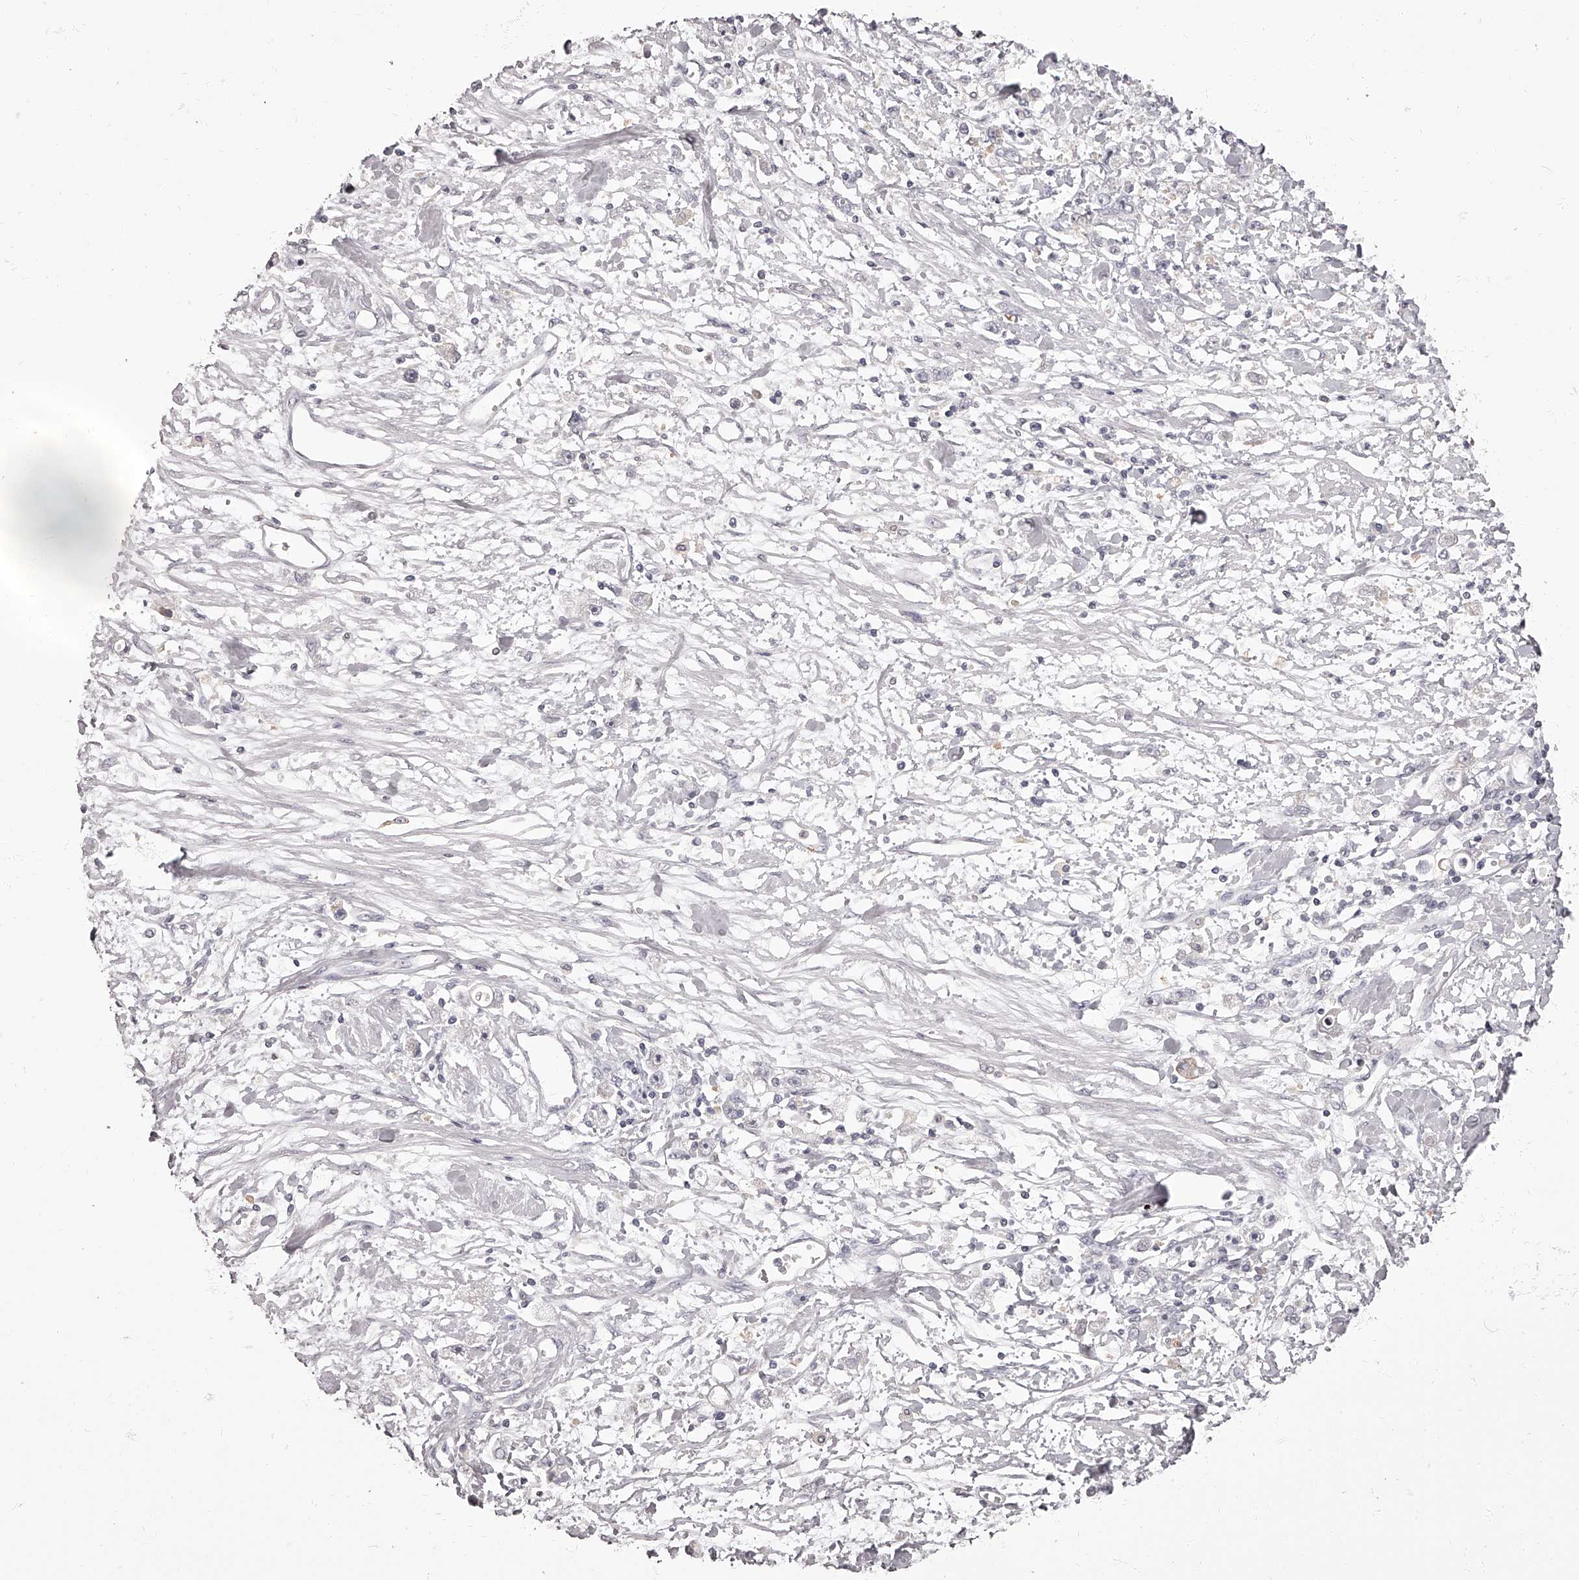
{"staining": {"intensity": "negative", "quantity": "none", "location": "none"}, "tissue": "stomach cancer", "cell_type": "Tumor cells", "image_type": "cancer", "snomed": [{"axis": "morphology", "description": "Adenocarcinoma, NOS"}, {"axis": "topography", "description": "Stomach"}], "caption": "DAB (3,3'-diaminobenzidine) immunohistochemical staining of stomach cancer (adenocarcinoma) demonstrates no significant positivity in tumor cells. Nuclei are stained in blue.", "gene": "APEH", "patient": {"sex": "female", "age": 59}}